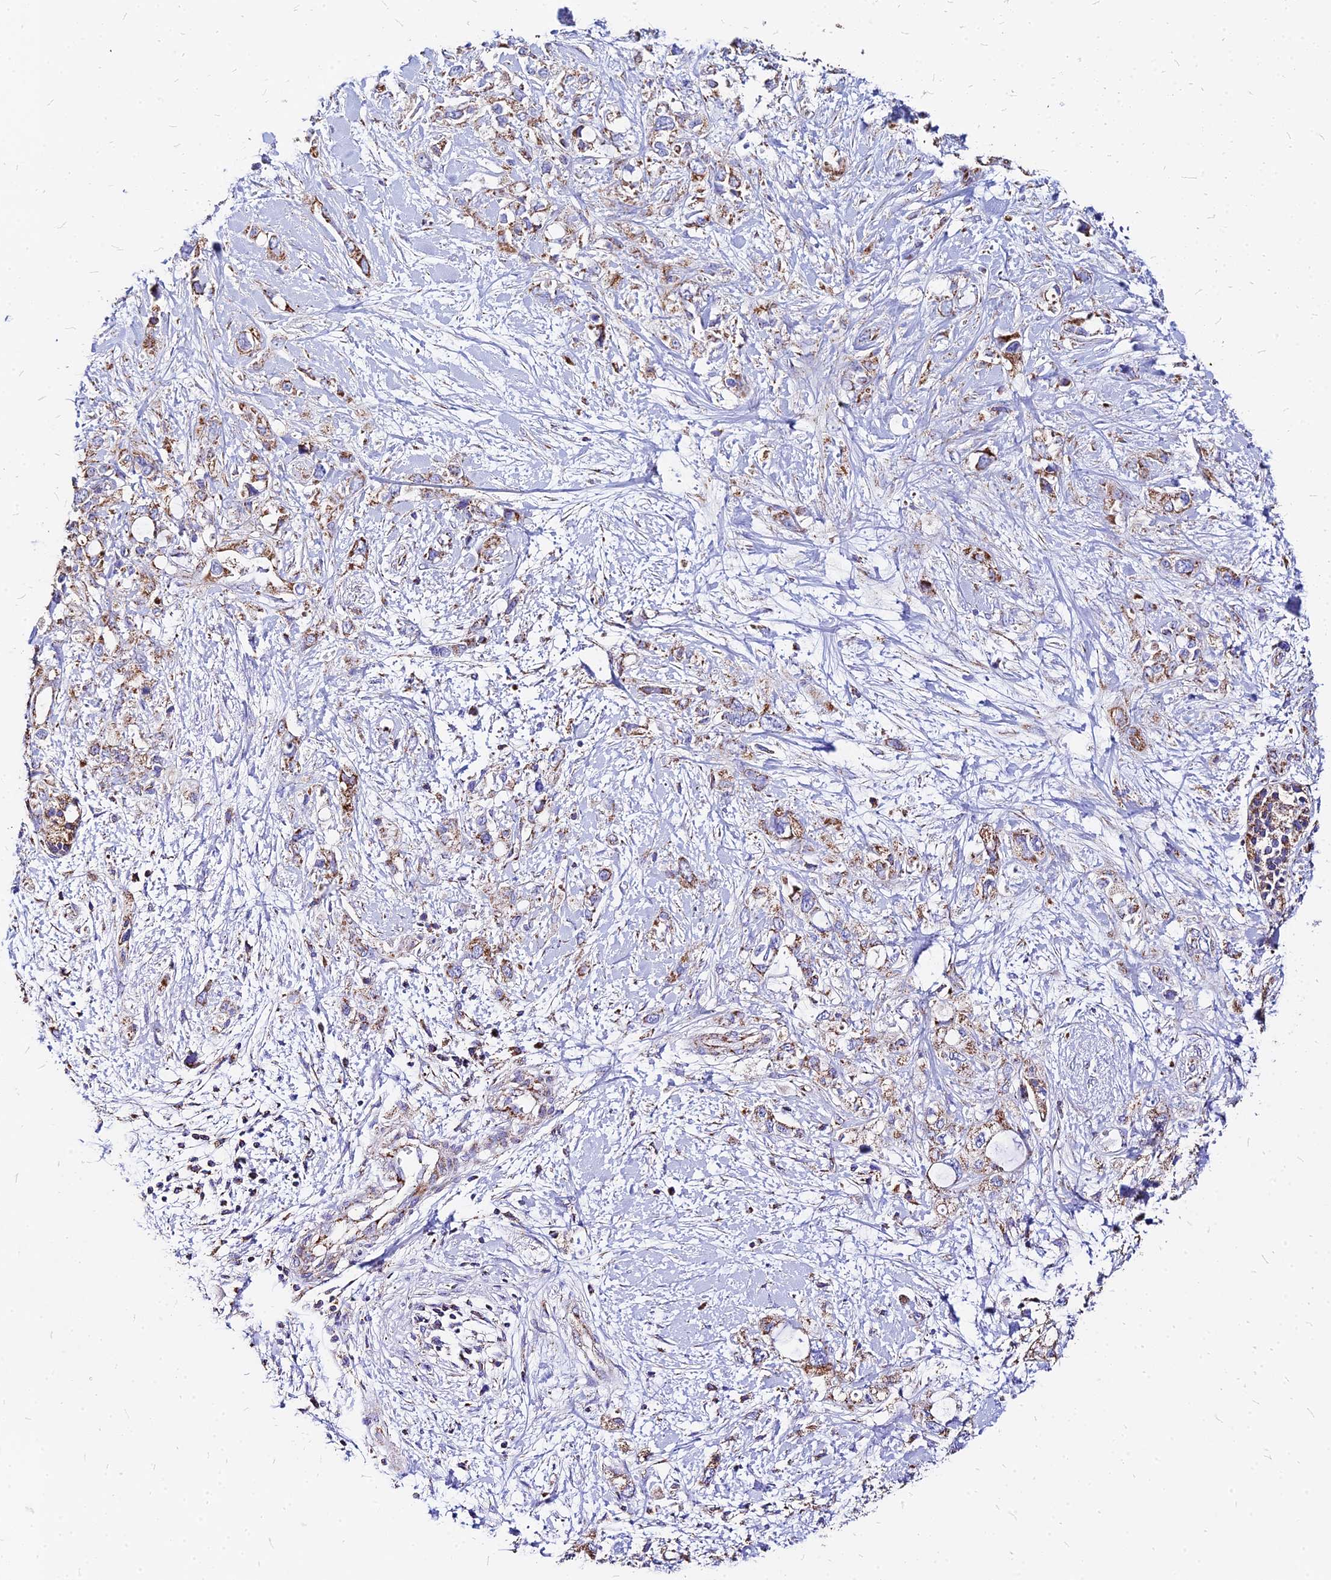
{"staining": {"intensity": "moderate", "quantity": ">75%", "location": "cytoplasmic/membranous"}, "tissue": "pancreatic cancer", "cell_type": "Tumor cells", "image_type": "cancer", "snomed": [{"axis": "morphology", "description": "Adenocarcinoma, NOS"}, {"axis": "topography", "description": "Pancreas"}], "caption": "High-power microscopy captured an immunohistochemistry micrograph of pancreatic adenocarcinoma, revealing moderate cytoplasmic/membranous staining in about >75% of tumor cells.", "gene": "DLD", "patient": {"sex": "female", "age": 56}}